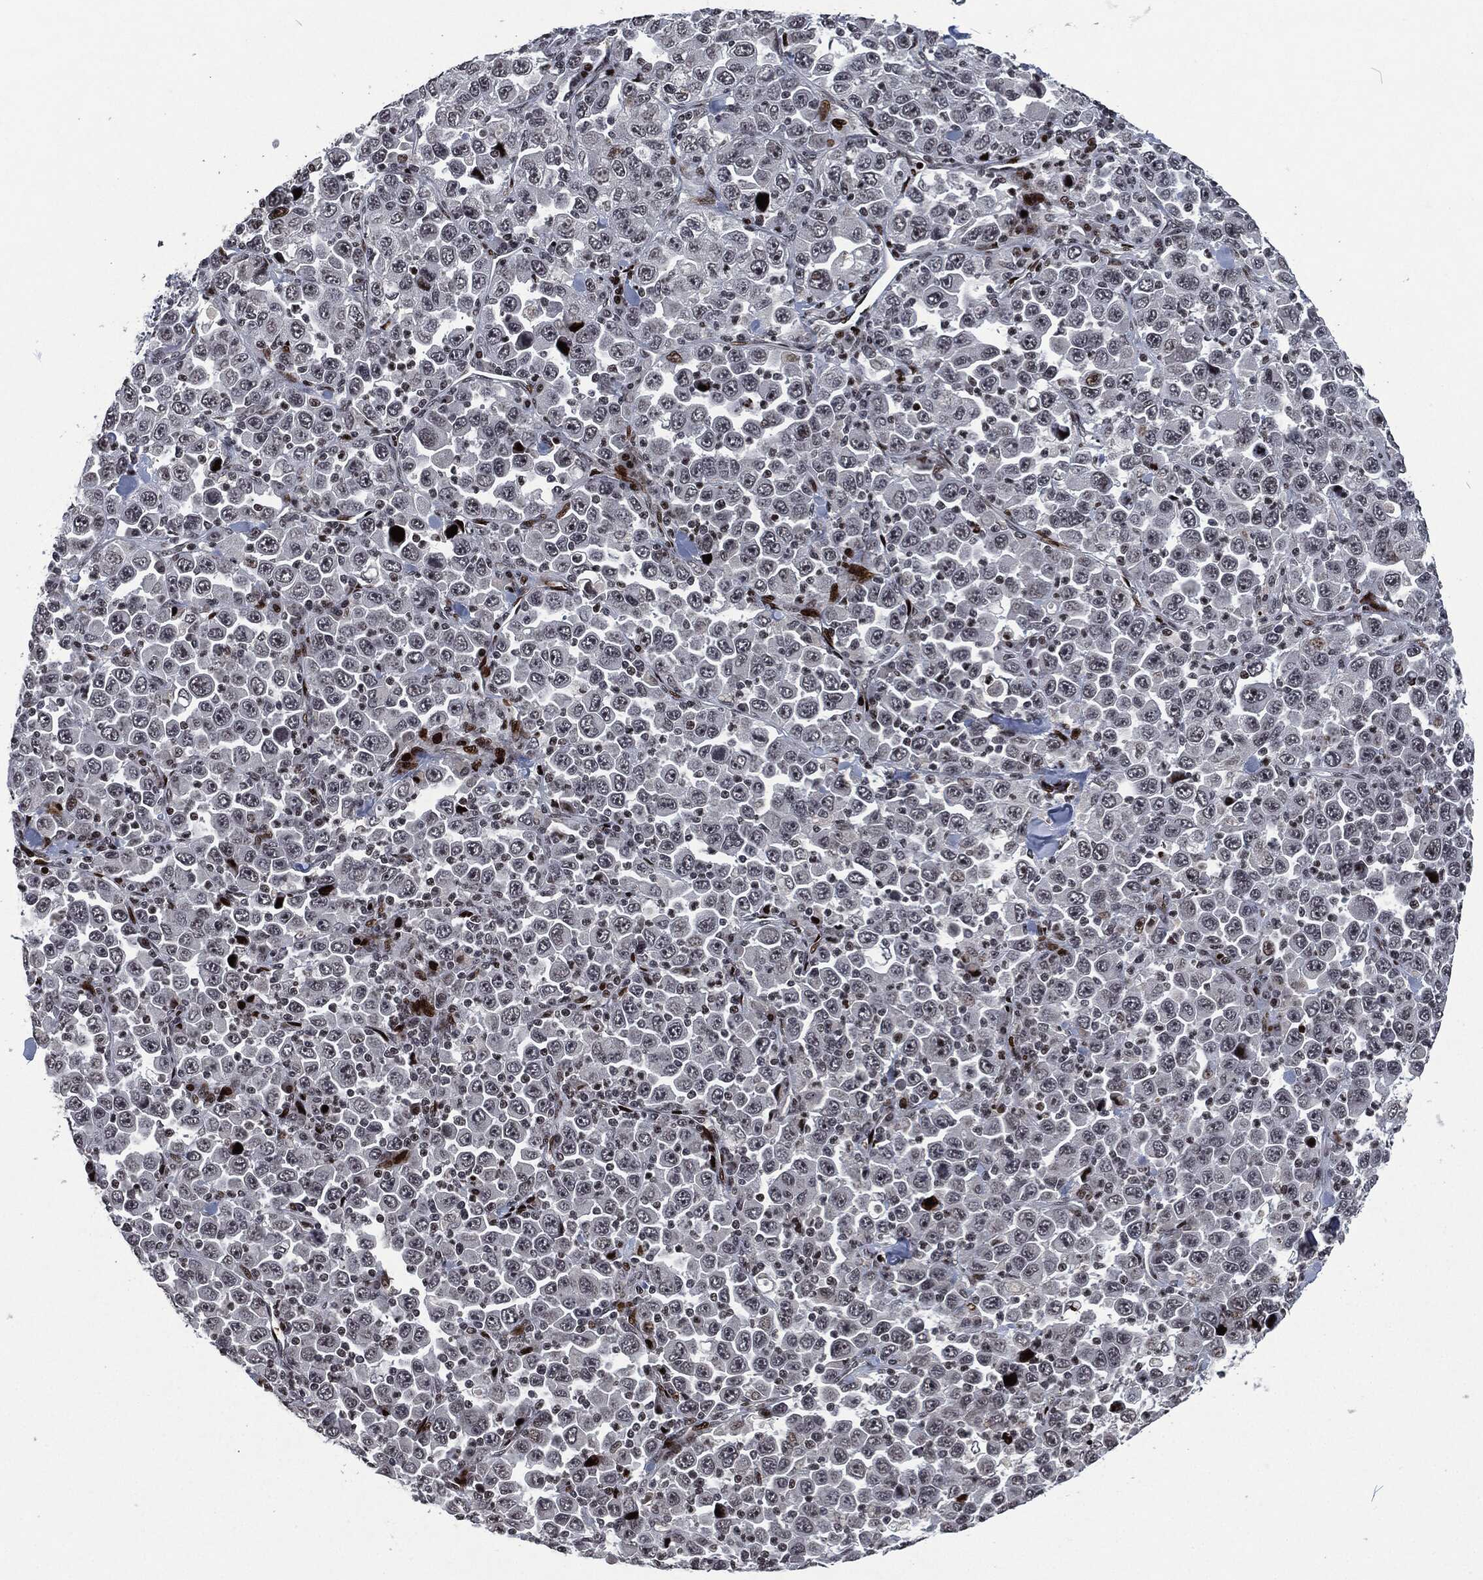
{"staining": {"intensity": "negative", "quantity": "none", "location": "none"}, "tissue": "stomach cancer", "cell_type": "Tumor cells", "image_type": "cancer", "snomed": [{"axis": "morphology", "description": "Normal tissue, NOS"}, {"axis": "morphology", "description": "Adenocarcinoma, NOS"}, {"axis": "topography", "description": "Stomach, upper"}, {"axis": "topography", "description": "Stomach"}], "caption": "The micrograph demonstrates no staining of tumor cells in stomach cancer (adenocarcinoma). Brightfield microscopy of immunohistochemistry stained with DAB (3,3'-diaminobenzidine) (brown) and hematoxylin (blue), captured at high magnification.", "gene": "EGFR", "patient": {"sex": "male", "age": 59}}